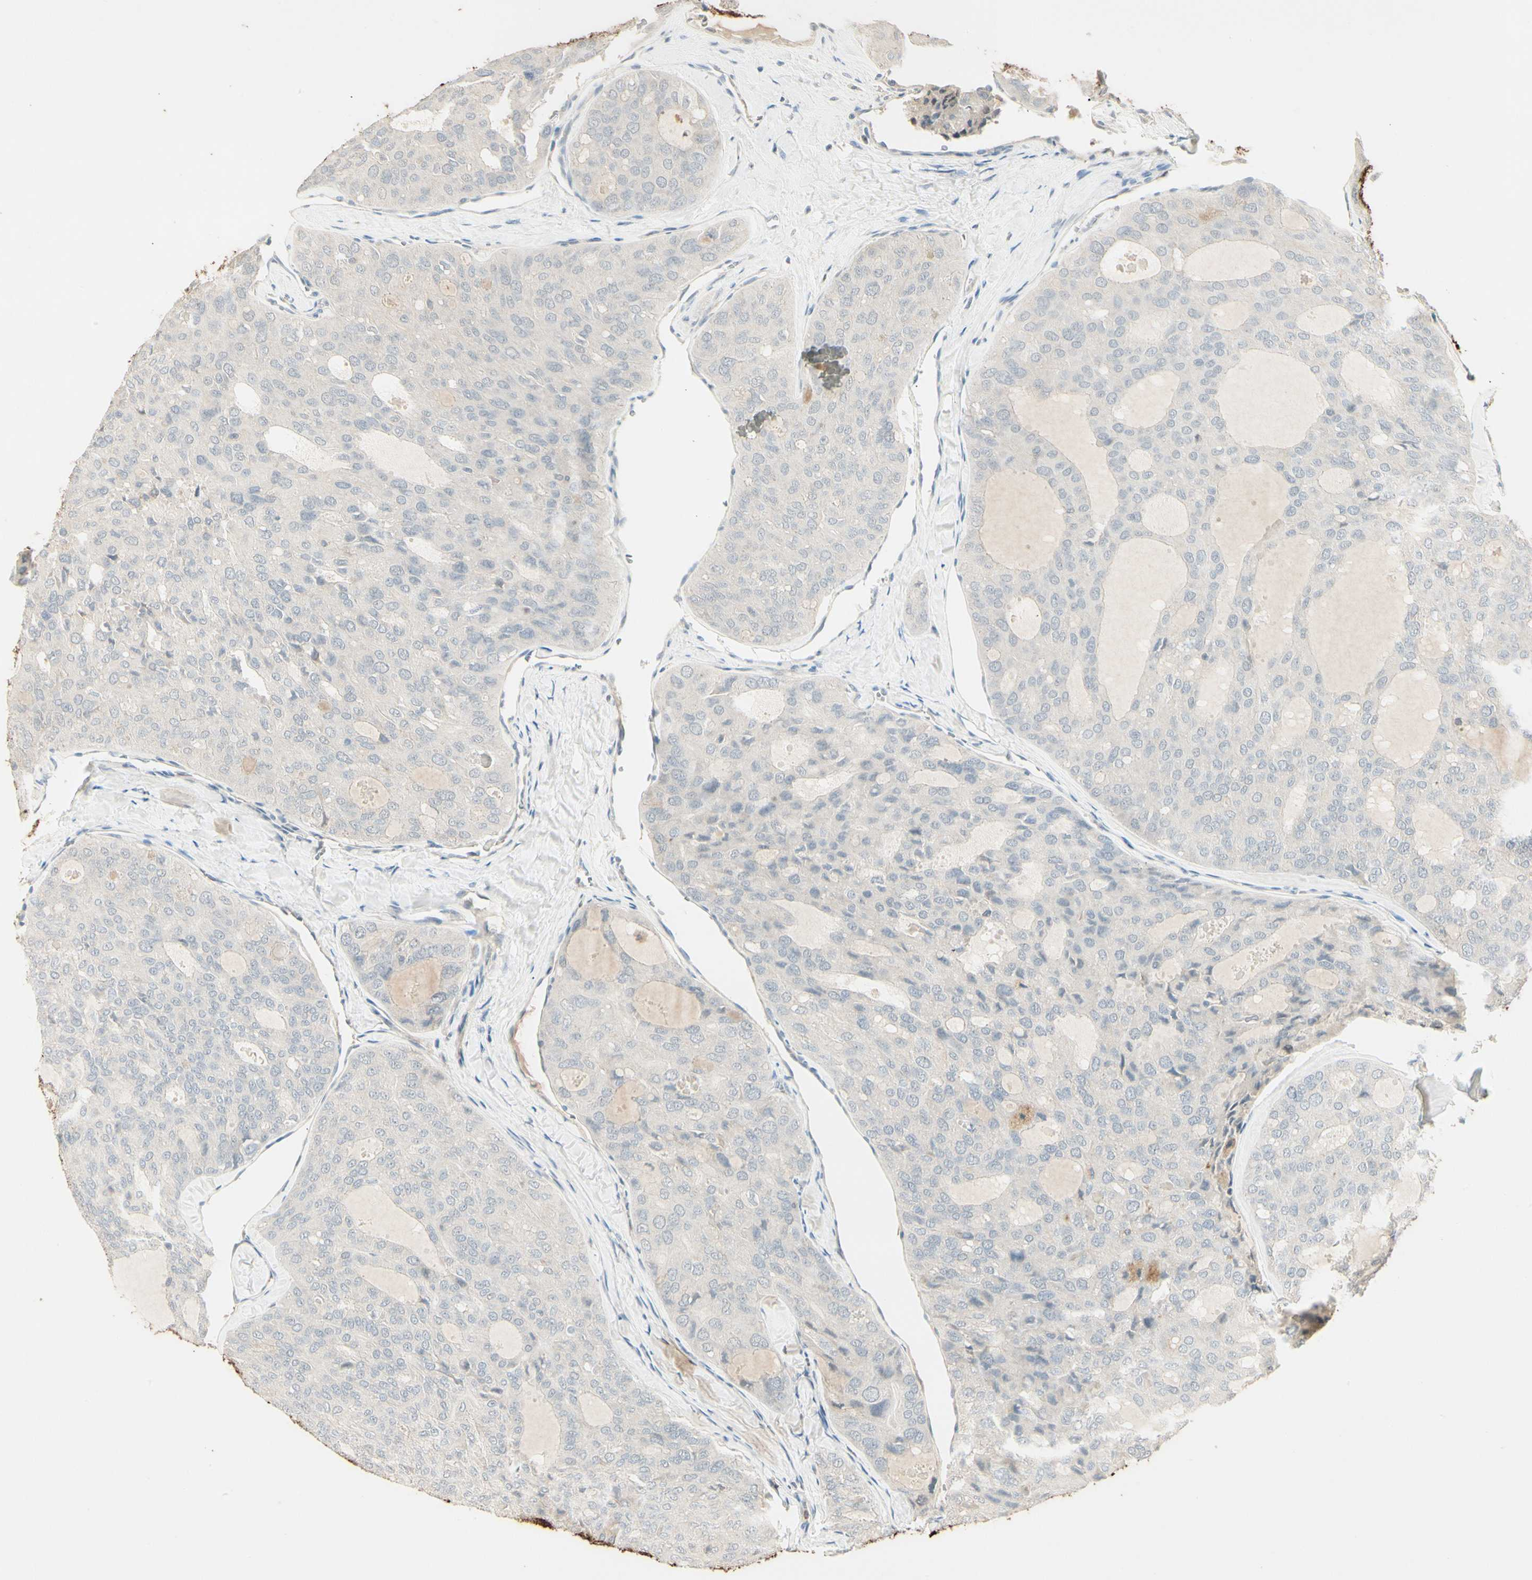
{"staining": {"intensity": "weak", "quantity": "<25%", "location": "cytoplasmic/membranous"}, "tissue": "thyroid cancer", "cell_type": "Tumor cells", "image_type": "cancer", "snomed": [{"axis": "morphology", "description": "Follicular adenoma carcinoma, NOS"}, {"axis": "topography", "description": "Thyroid gland"}], "caption": "There is no significant staining in tumor cells of follicular adenoma carcinoma (thyroid).", "gene": "SKIL", "patient": {"sex": "male", "age": 75}}